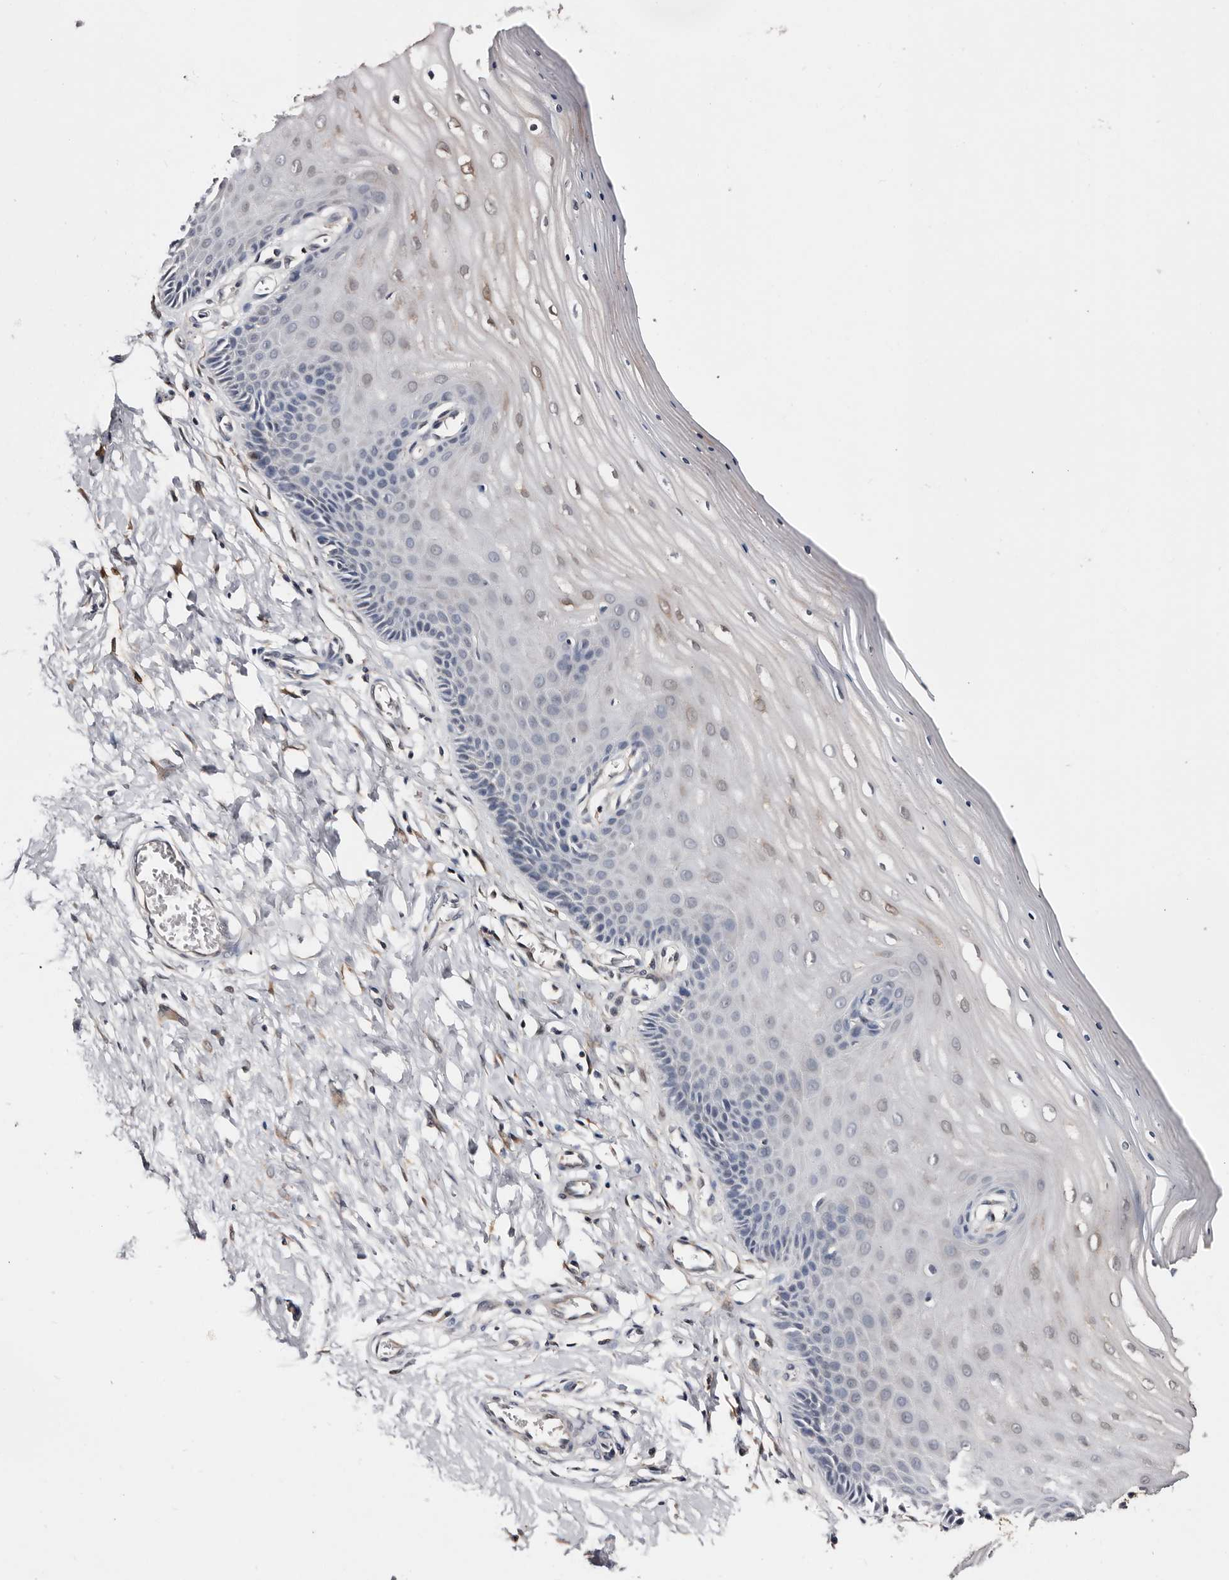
{"staining": {"intensity": "moderate", "quantity": ">75%", "location": "cytoplasmic/membranous,nuclear"}, "tissue": "cervix", "cell_type": "Glandular cells", "image_type": "normal", "snomed": [{"axis": "morphology", "description": "Normal tissue, NOS"}, {"axis": "topography", "description": "Cervix"}], "caption": "Protein expression analysis of benign human cervix reveals moderate cytoplasmic/membranous,nuclear expression in about >75% of glandular cells.", "gene": "TP53I3", "patient": {"sex": "female", "age": 55}}